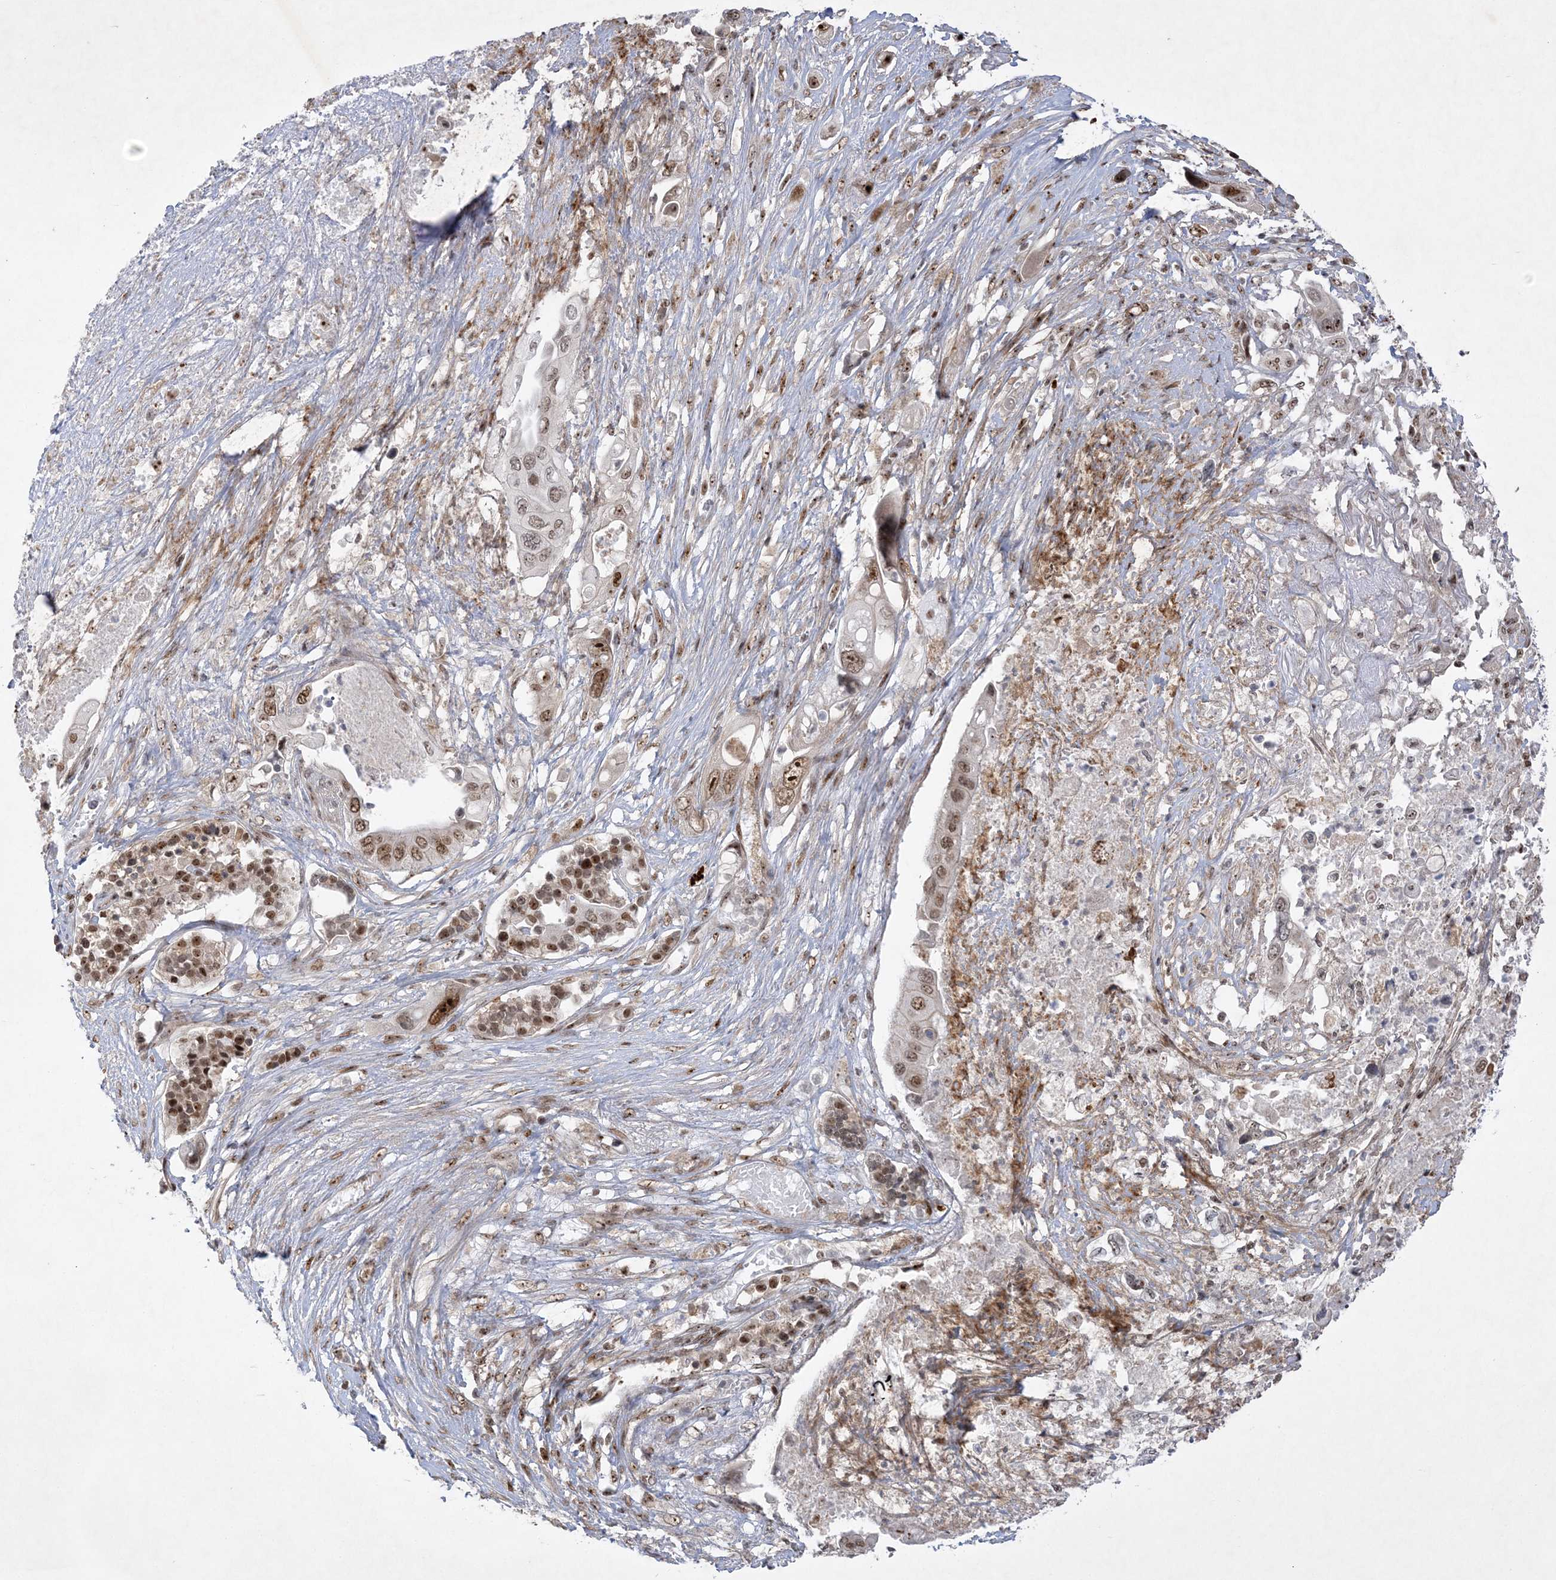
{"staining": {"intensity": "moderate", "quantity": ">75%", "location": "nuclear"}, "tissue": "pancreatic cancer", "cell_type": "Tumor cells", "image_type": "cancer", "snomed": [{"axis": "morphology", "description": "Adenocarcinoma, NOS"}, {"axis": "topography", "description": "Pancreas"}], "caption": "Pancreatic cancer (adenocarcinoma) stained with a protein marker displays moderate staining in tumor cells.", "gene": "NPM3", "patient": {"sex": "male", "age": 66}}